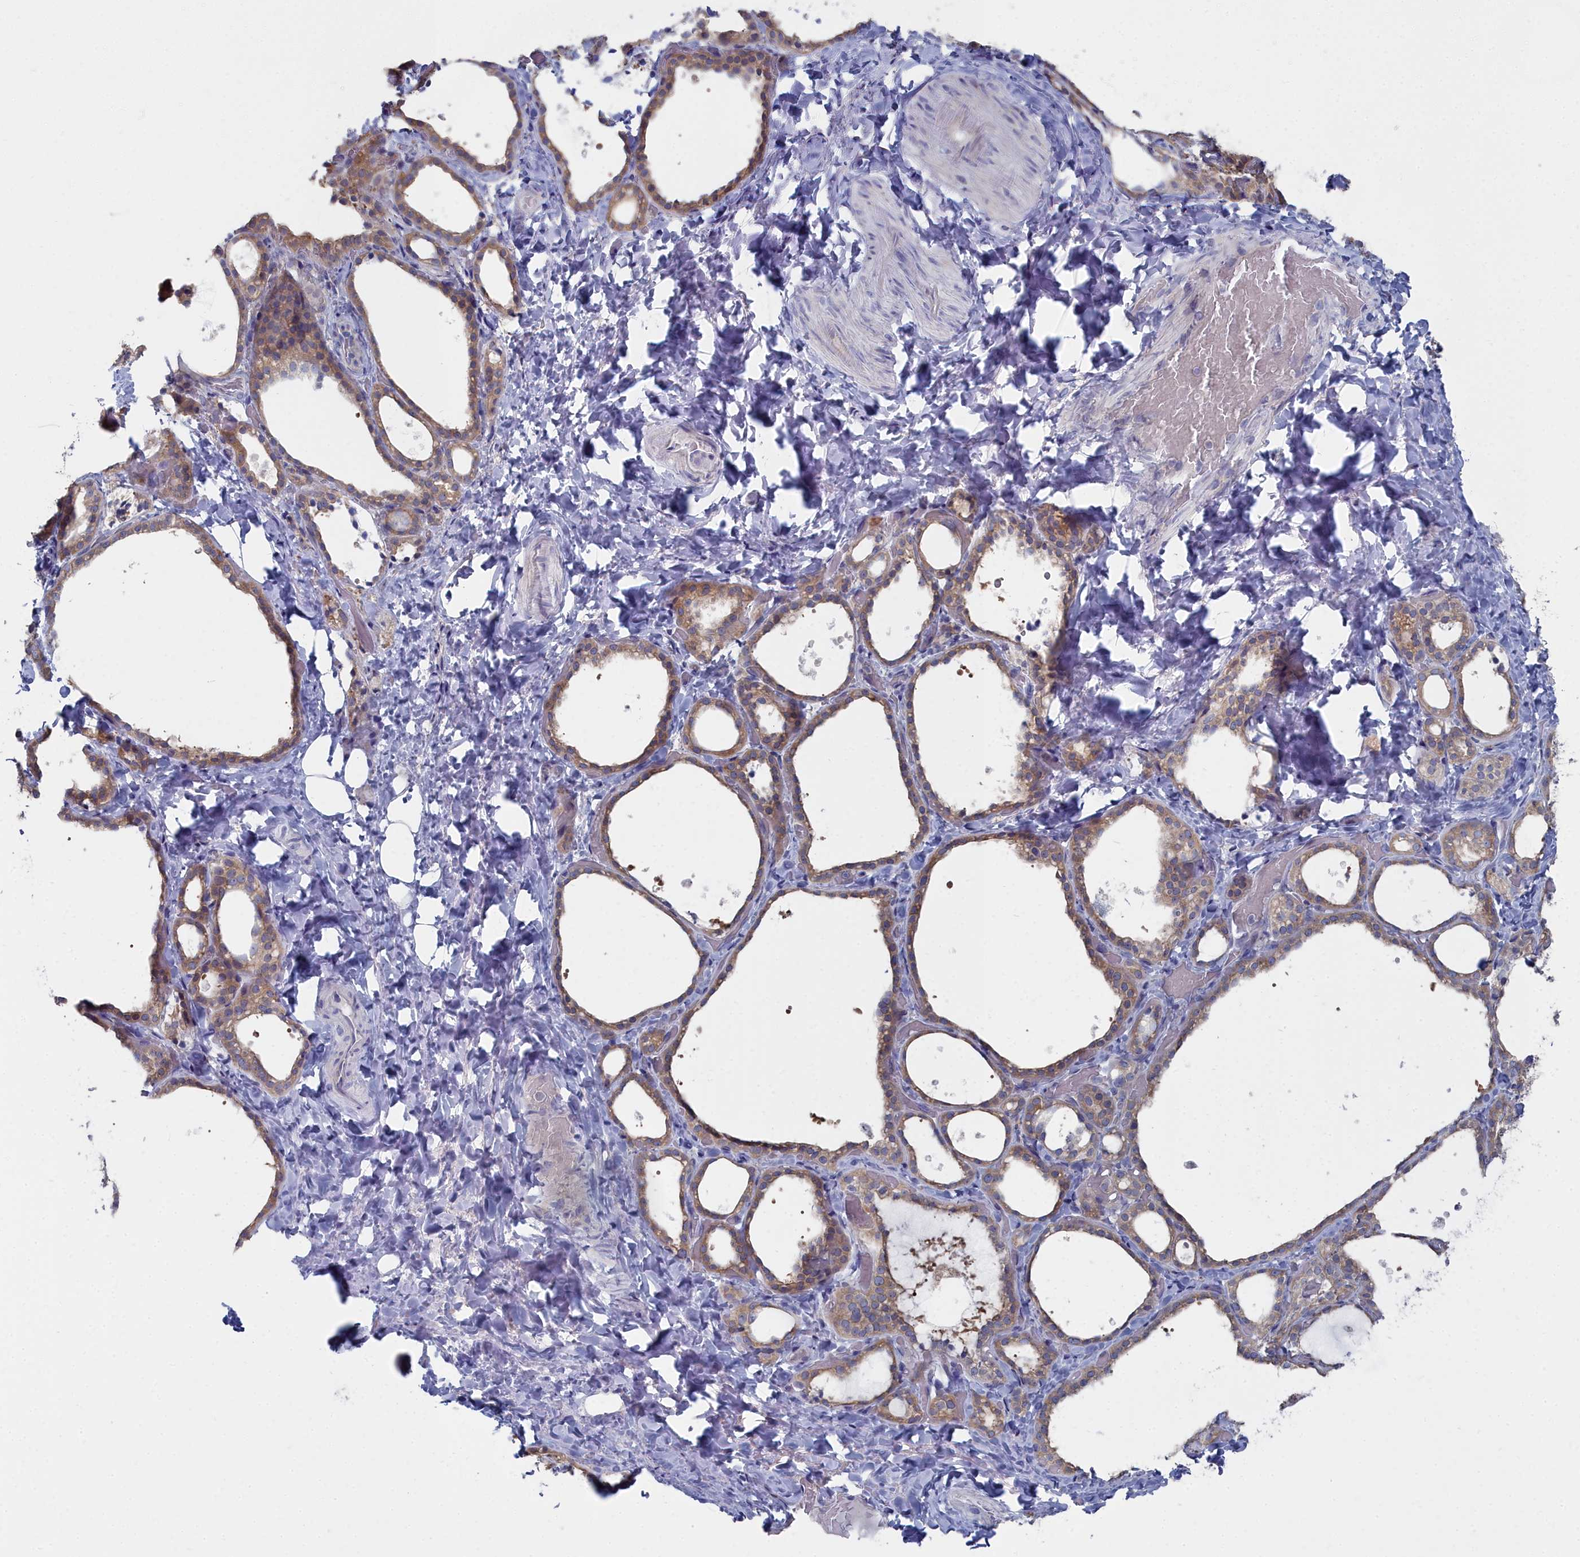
{"staining": {"intensity": "weak", "quantity": ">75%", "location": "cytoplasmic/membranous"}, "tissue": "thyroid gland", "cell_type": "Glandular cells", "image_type": "normal", "snomed": [{"axis": "morphology", "description": "Normal tissue, NOS"}, {"axis": "topography", "description": "Thyroid gland"}], "caption": "Glandular cells reveal weak cytoplasmic/membranous positivity in about >75% of cells in benign thyroid gland. (brown staining indicates protein expression, while blue staining denotes nuclei).", "gene": "CCDC149", "patient": {"sex": "female", "age": 44}}